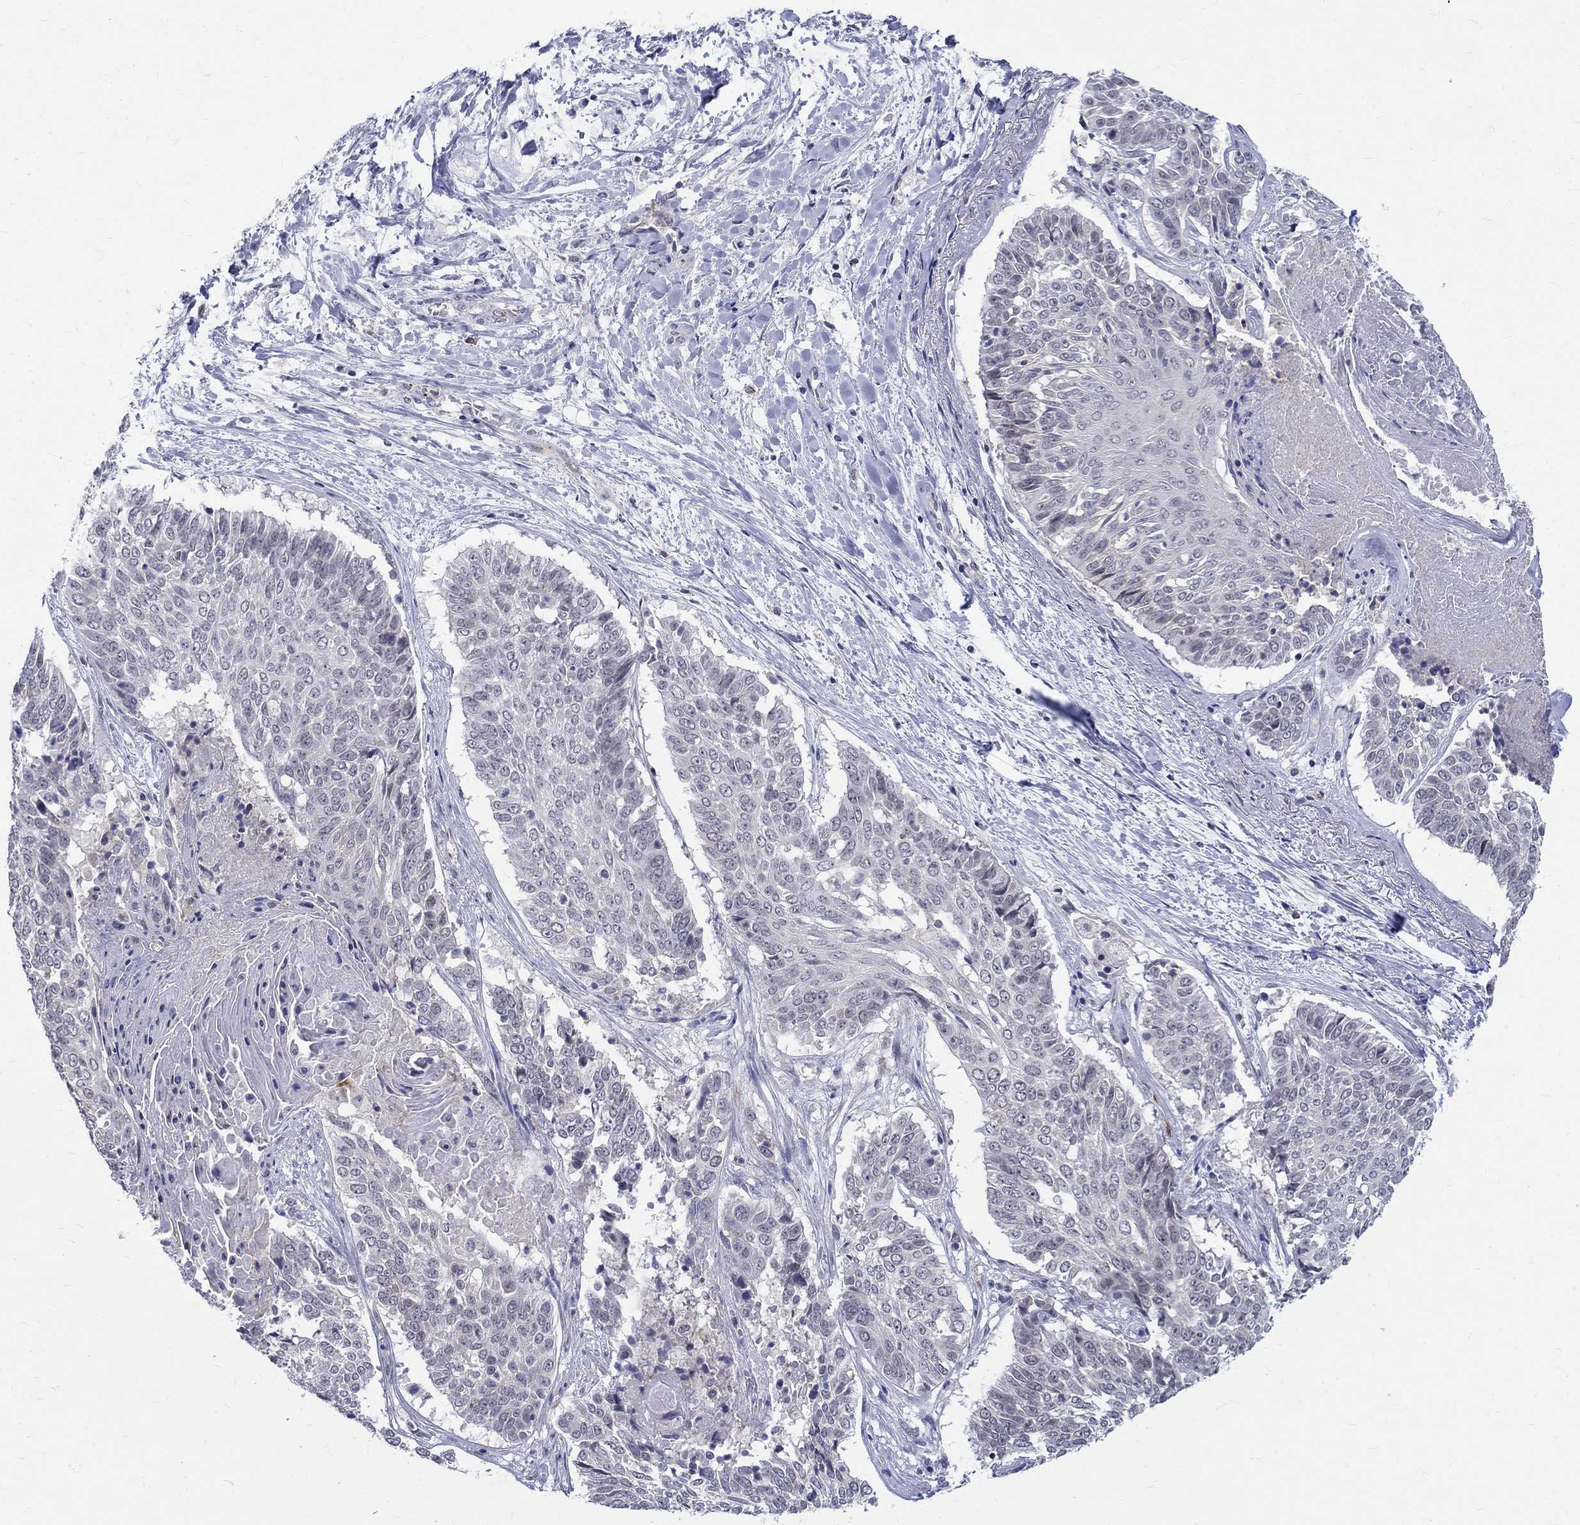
{"staining": {"intensity": "negative", "quantity": "none", "location": "none"}, "tissue": "lung cancer", "cell_type": "Tumor cells", "image_type": "cancer", "snomed": [{"axis": "morphology", "description": "Squamous cell carcinoma, NOS"}, {"axis": "topography", "description": "Lung"}], "caption": "This is an immunohistochemistry micrograph of human lung cancer. There is no positivity in tumor cells.", "gene": "ST6GALNAC1", "patient": {"sex": "male", "age": 64}}